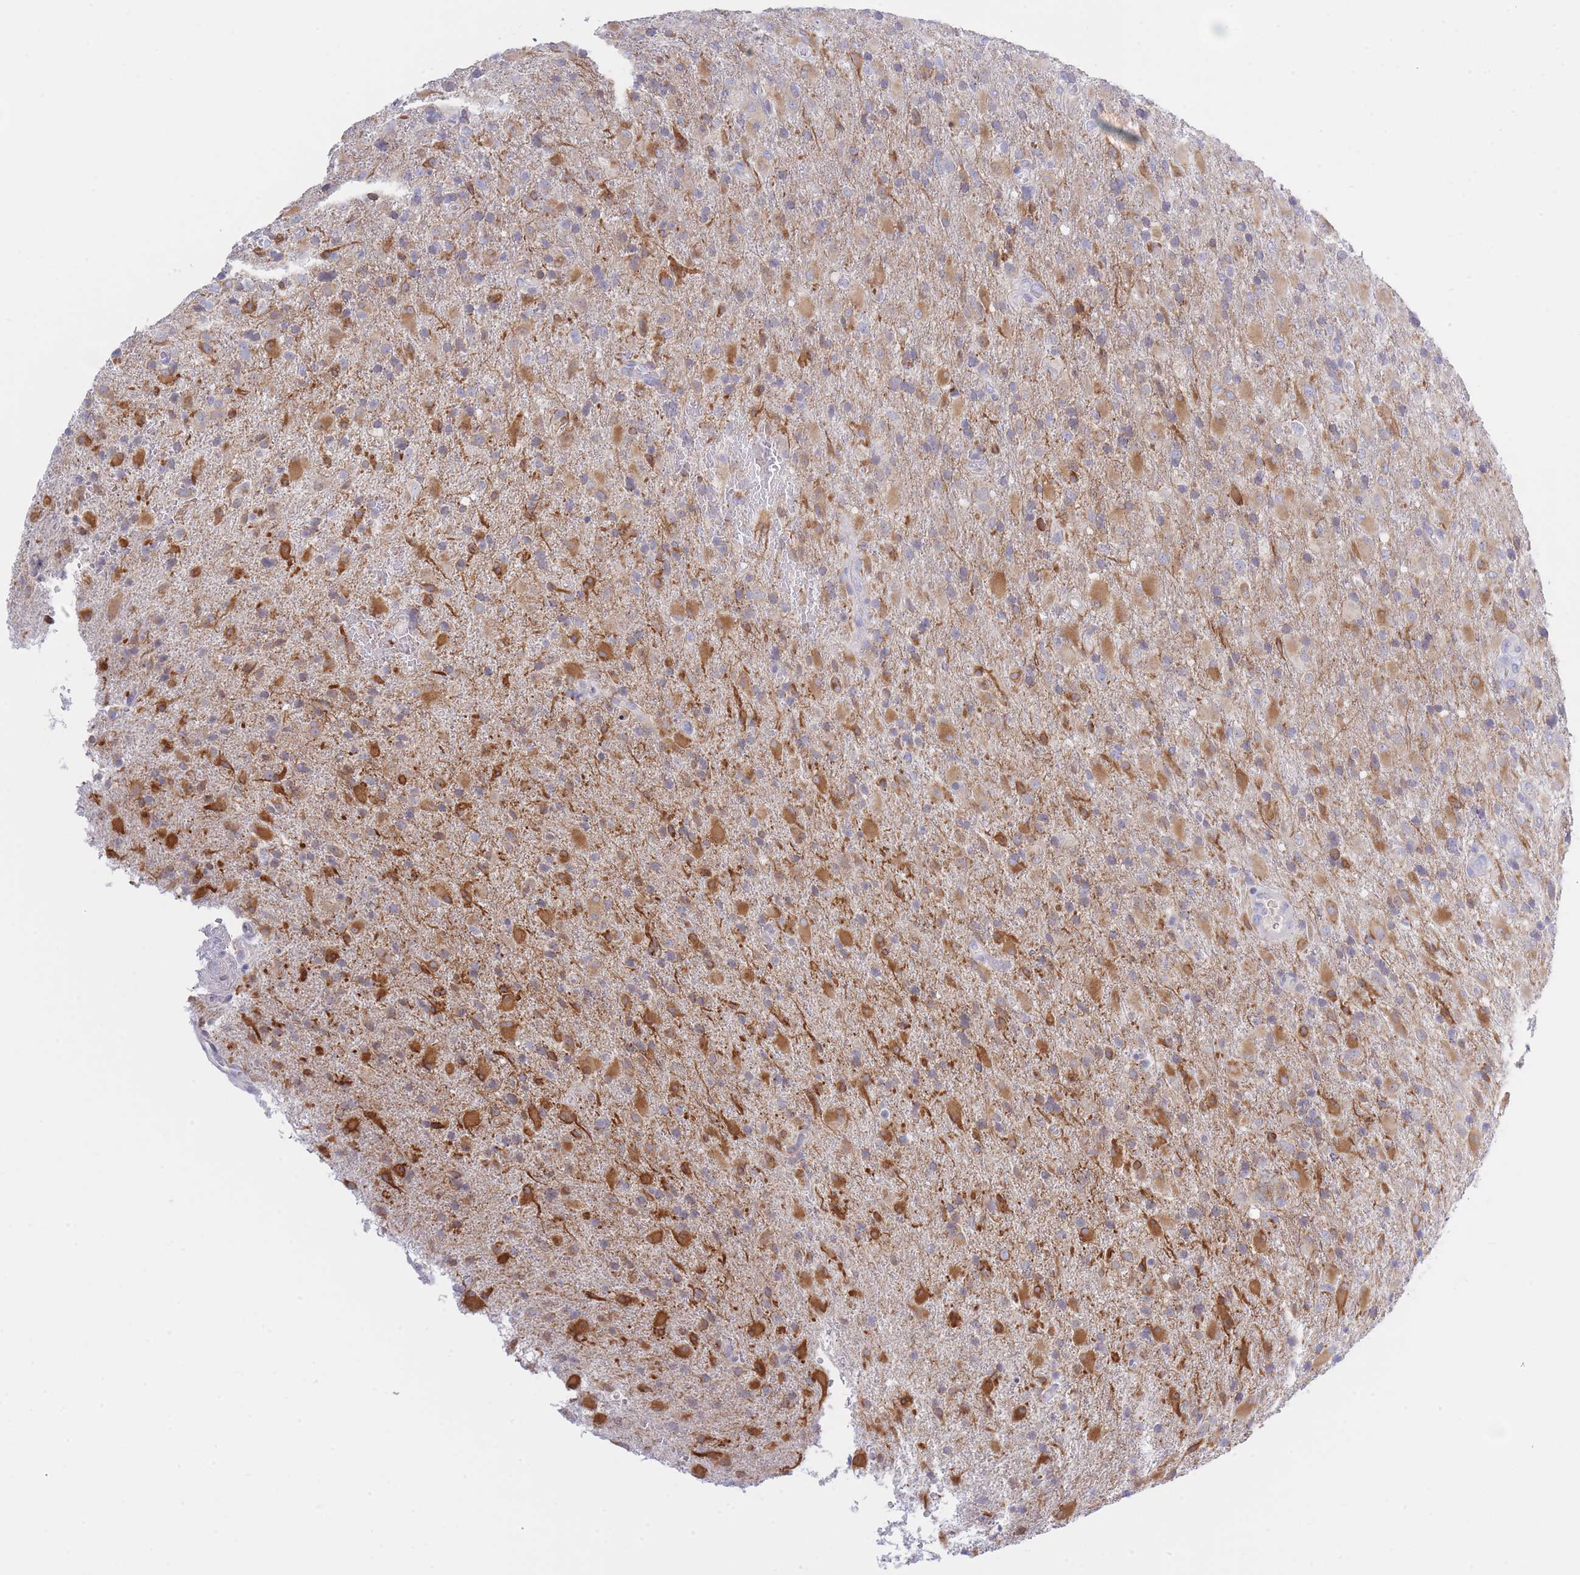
{"staining": {"intensity": "moderate", "quantity": "25%-75%", "location": "cytoplasmic/membranous"}, "tissue": "glioma", "cell_type": "Tumor cells", "image_type": "cancer", "snomed": [{"axis": "morphology", "description": "Glioma, malignant, Low grade"}, {"axis": "topography", "description": "Brain"}], "caption": "Protein staining displays moderate cytoplasmic/membranous positivity in about 25%-75% of tumor cells in glioma.", "gene": "NANP", "patient": {"sex": "male", "age": 65}}